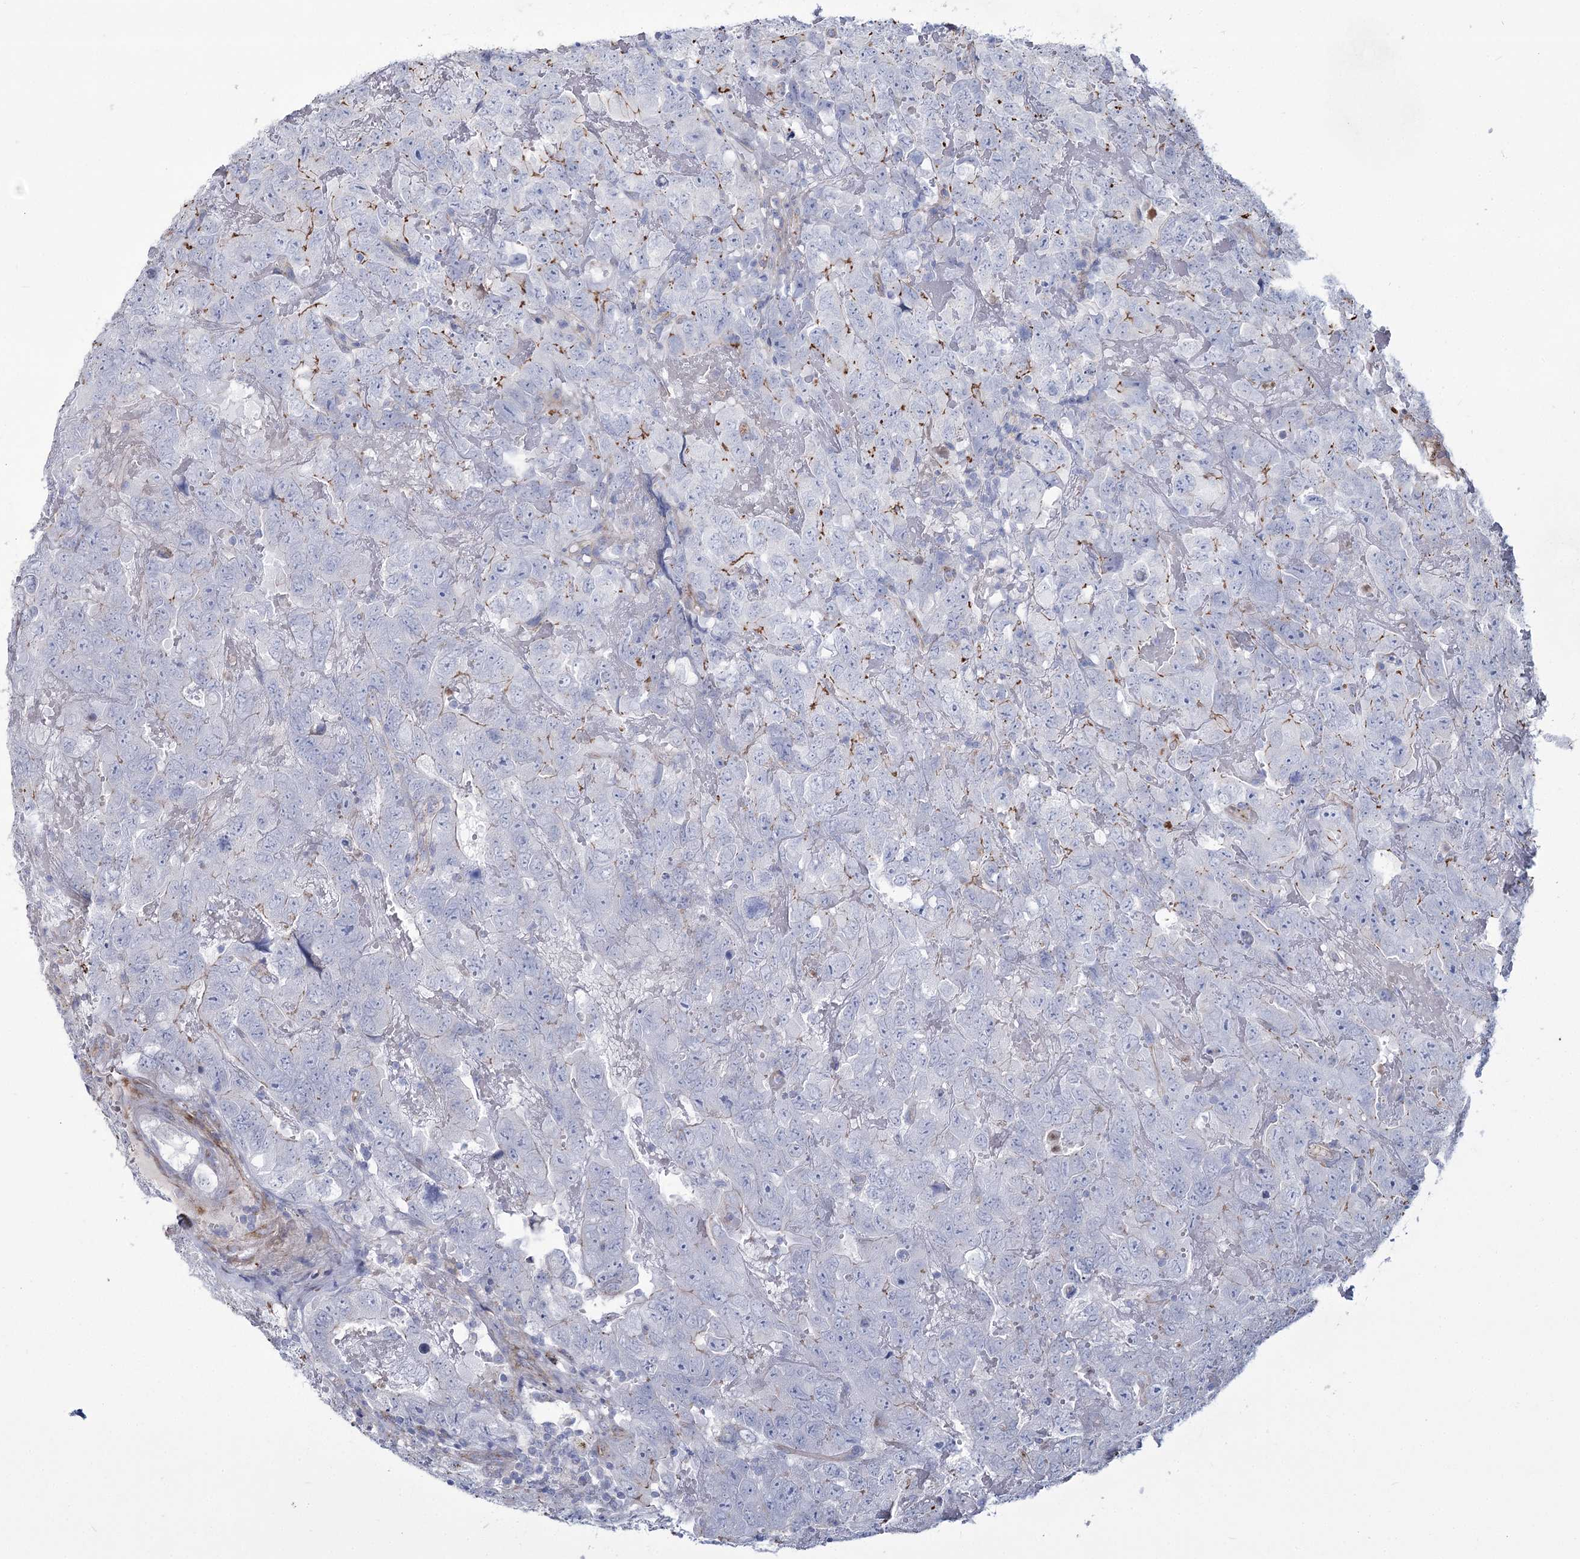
{"staining": {"intensity": "moderate", "quantity": "<25%", "location": "cytoplasmic/membranous"}, "tissue": "testis cancer", "cell_type": "Tumor cells", "image_type": "cancer", "snomed": [{"axis": "morphology", "description": "Carcinoma, Embryonal, NOS"}, {"axis": "topography", "description": "Testis"}], "caption": "Protein staining of testis embryonal carcinoma tissue exhibits moderate cytoplasmic/membranous expression in about <25% of tumor cells.", "gene": "ME3", "patient": {"sex": "male", "age": 45}}